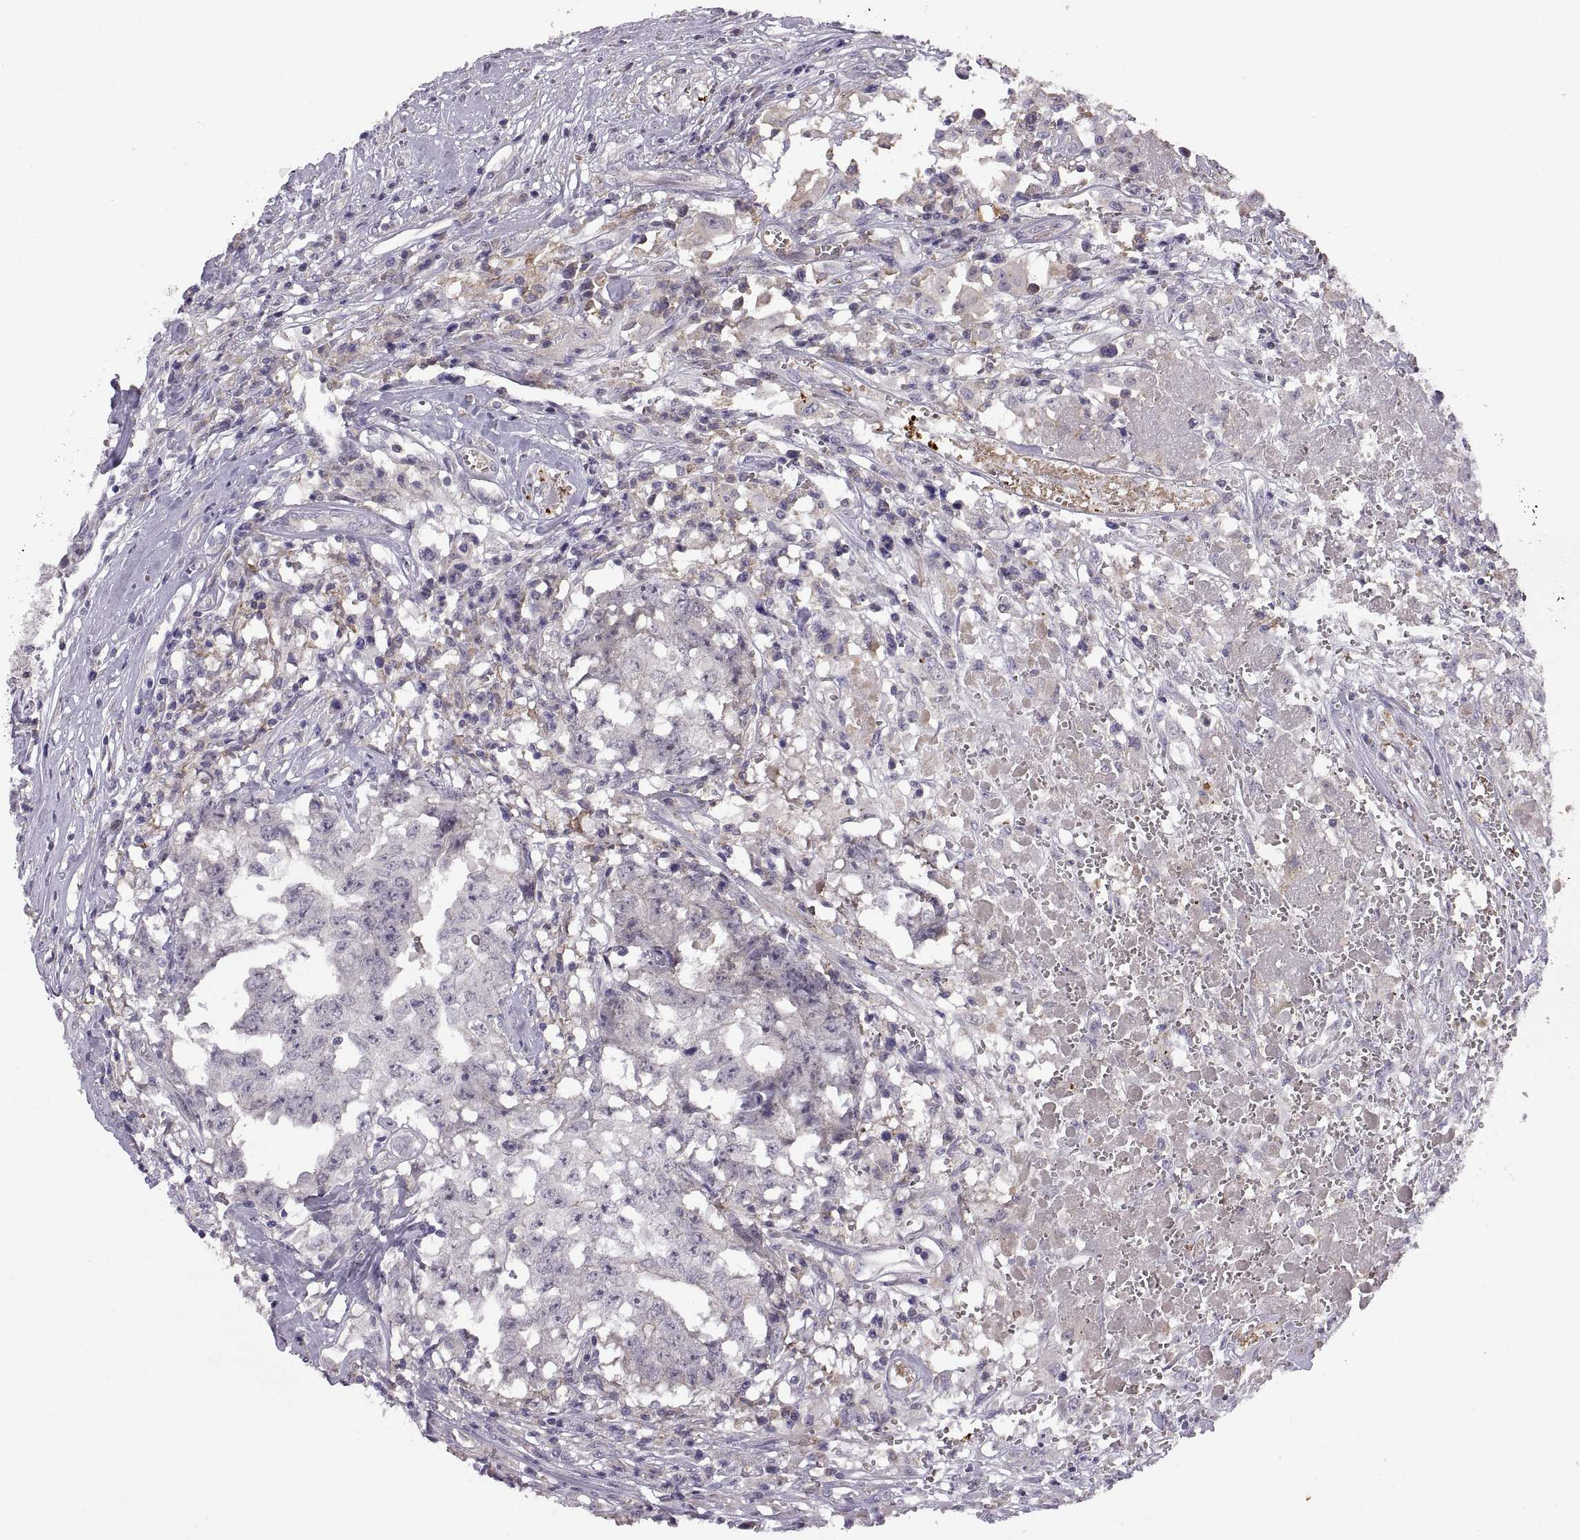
{"staining": {"intensity": "negative", "quantity": "none", "location": "none"}, "tissue": "testis cancer", "cell_type": "Tumor cells", "image_type": "cancer", "snomed": [{"axis": "morphology", "description": "Carcinoma, Embryonal, NOS"}, {"axis": "topography", "description": "Testis"}], "caption": "Protein analysis of testis embryonal carcinoma displays no significant staining in tumor cells.", "gene": "MEIOC", "patient": {"sex": "male", "age": 36}}